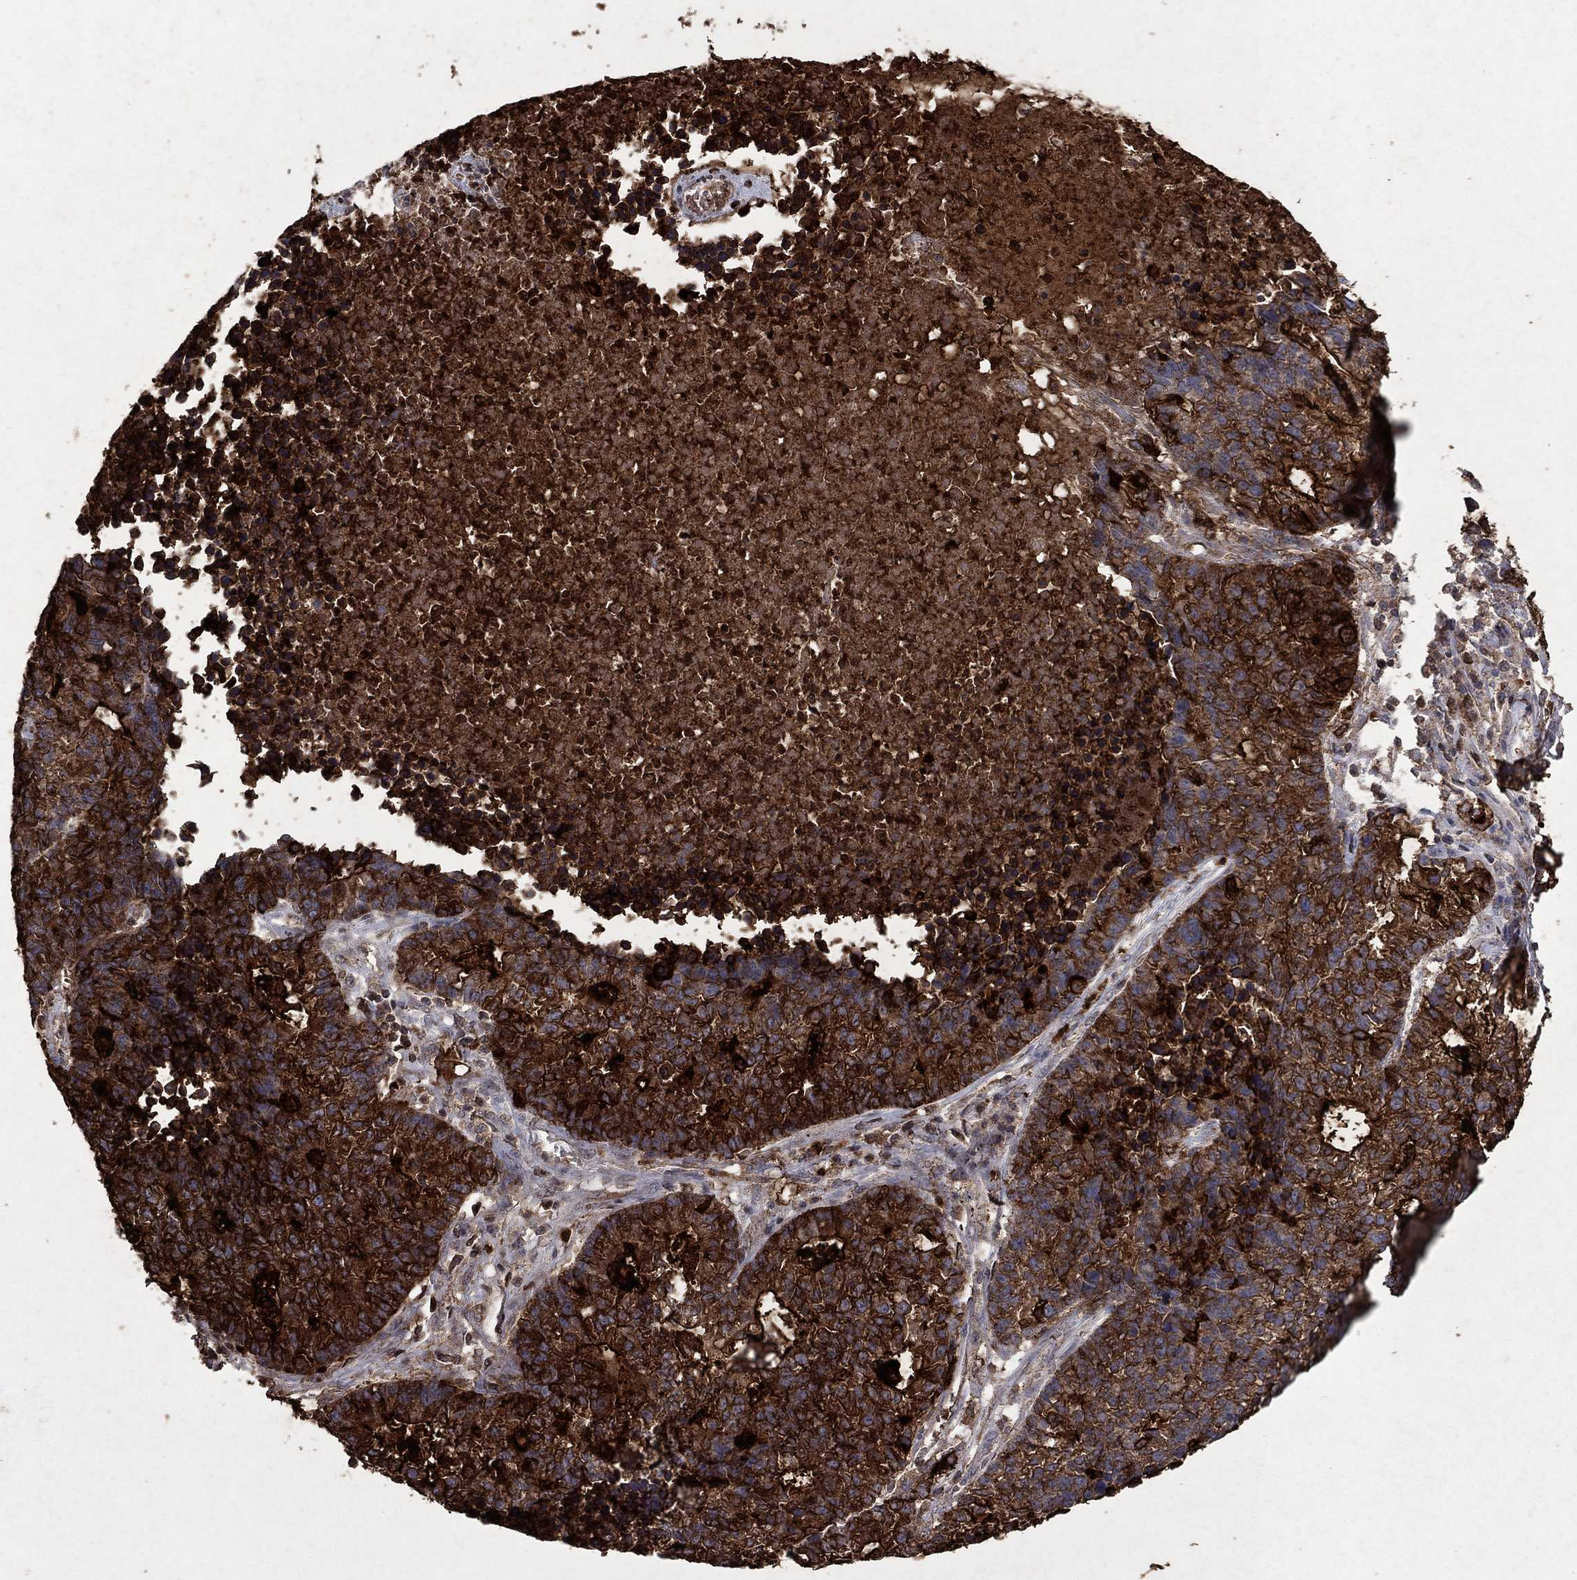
{"staining": {"intensity": "strong", "quantity": "25%-75%", "location": "cytoplasmic/membranous"}, "tissue": "lung cancer", "cell_type": "Tumor cells", "image_type": "cancer", "snomed": [{"axis": "morphology", "description": "Adenocarcinoma, NOS"}, {"axis": "topography", "description": "Lung"}], "caption": "Approximately 25%-75% of tumor cells in lung cancer (adenocarcinoma) demonstrate strong cytoplasmic/membranous protein positivity as visualized by brown immunohistochemical staining.", "gene": "CD24", "patient": {"sex": "male", "age": 57}}